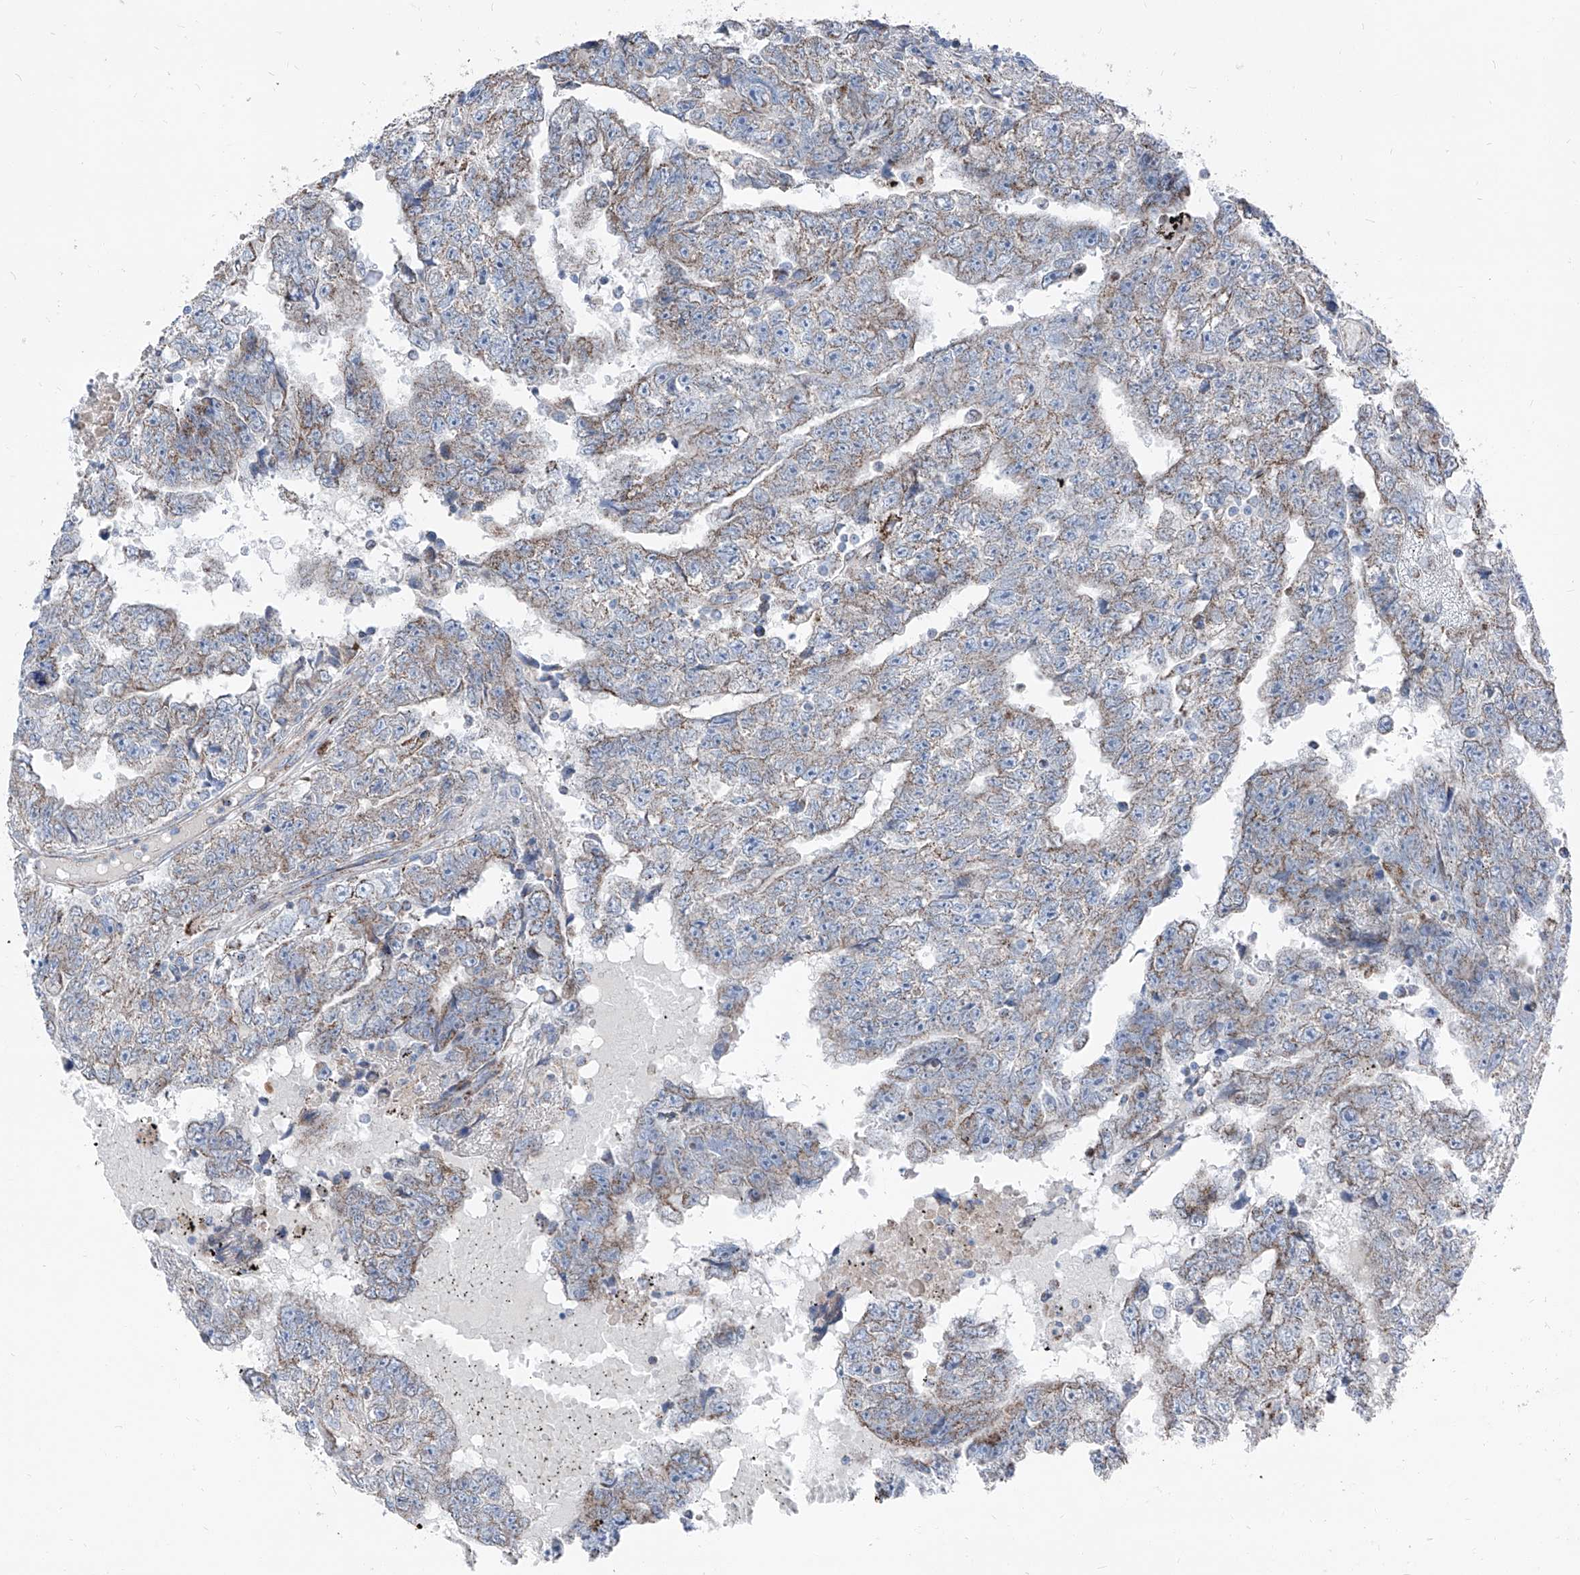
{"staining": {"intensity": "weak", "quantity": "25%-75%", "location": "cytoplasmic/membranous"}, "tissue": "testis cancer", "cell_type": "Tumor cells", "image_type": "cancer", "snomed": [{"axis": "morphology", "description": "Carcinoma, Embryonal, NOS"}, {"axis": "topography", "description": "Testis"}], "caption": "Protein expression analysis of embryonal carcinoma (testis) shows weak cytoplasmic/membranous staining in about 25%-75% of tumor cells.", "gene": "AGPS", "patient": {"sex": "male", "age": 25}}